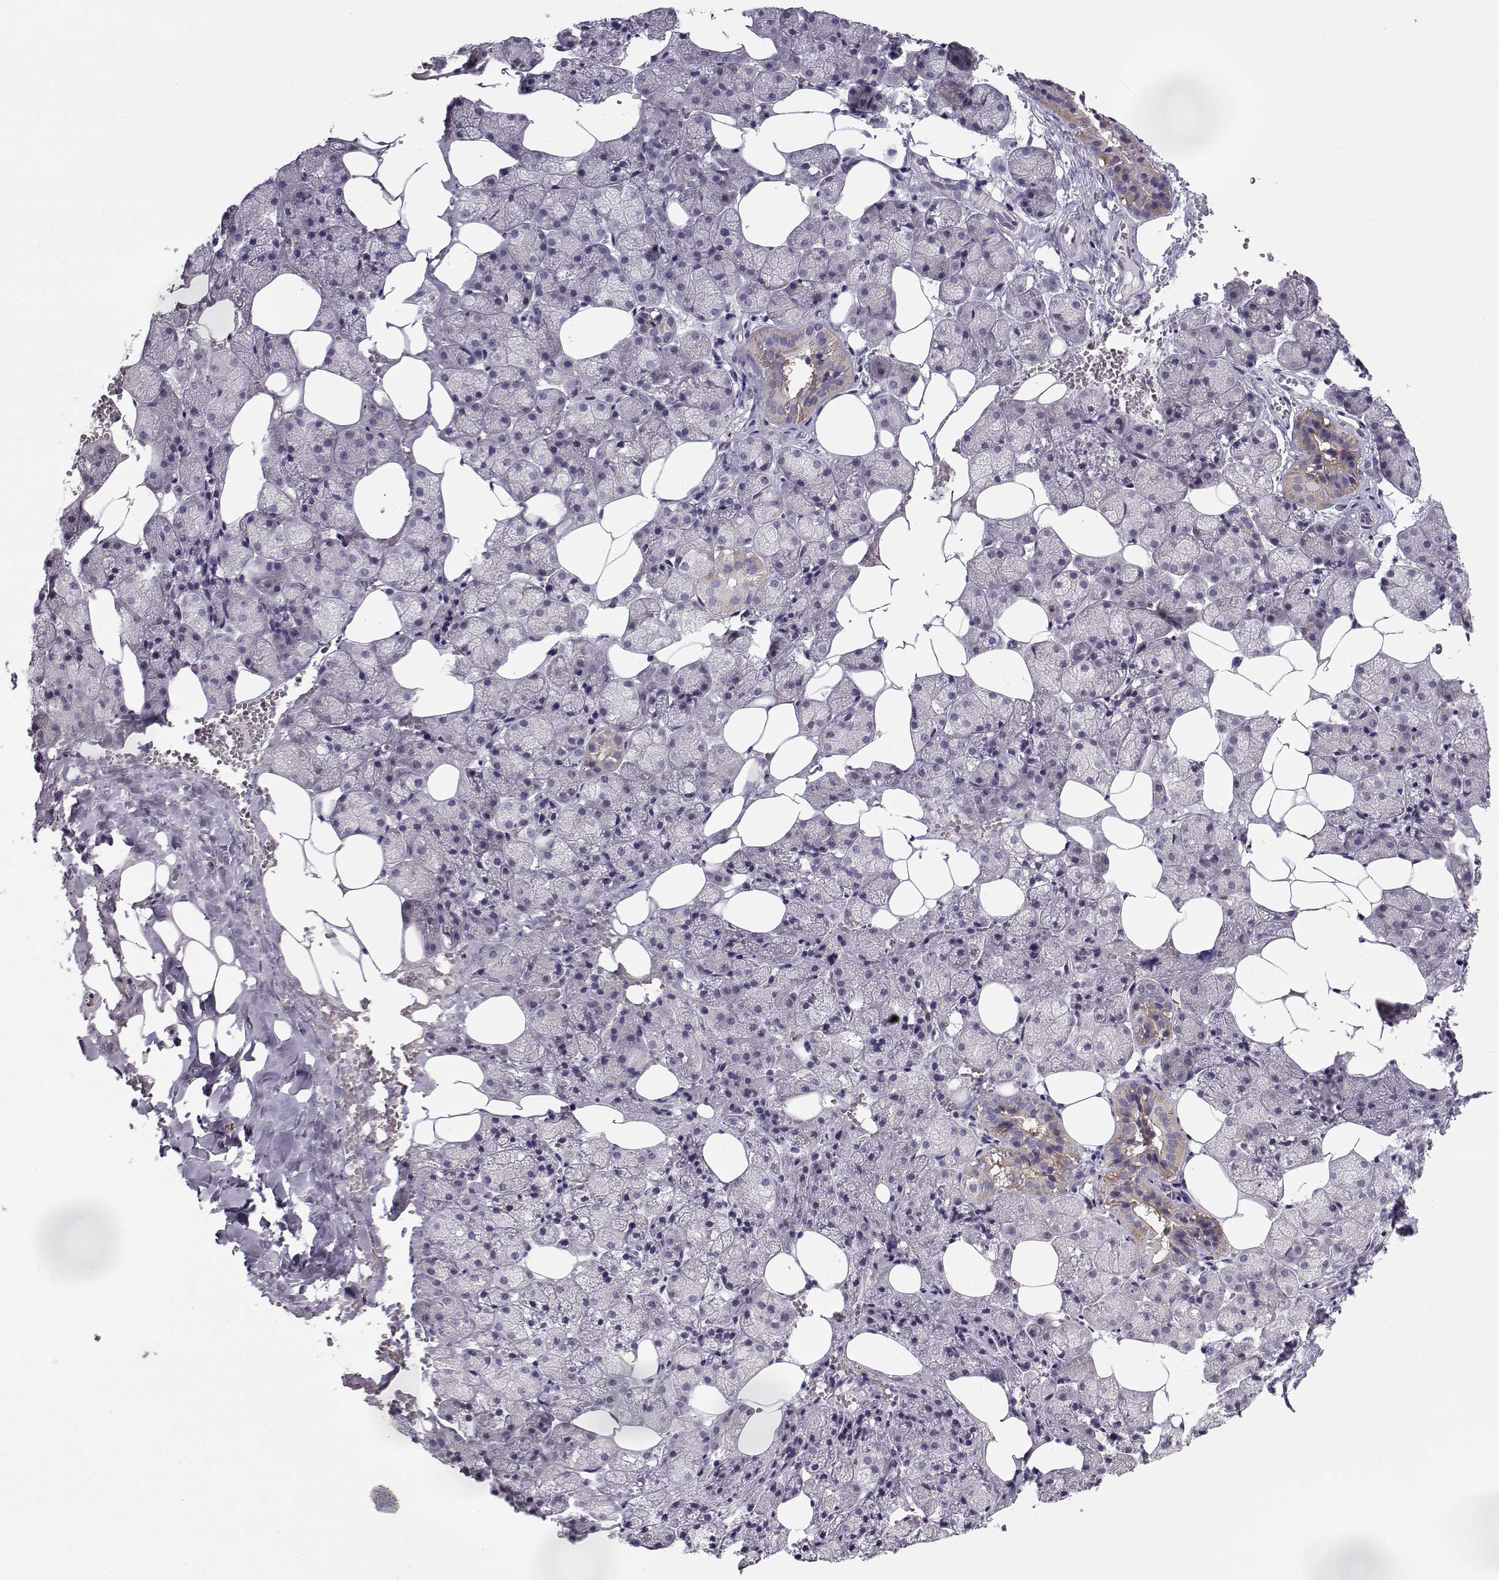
{"staining": {"intensity": "weak", "quantity": "<25%", "location": "cytoplasmic/membranous"}, "tissue": "salivary gland", "cell_type": "Glandular cells", "image_type": "normal", "snomed": [{"axis": "morphology", "description": "Normal tissue, NOS"}, {"axis": "topography", "description": "Salivary gland"}], "caption": "A high-resolution photomicrograph shows immunohistochemistry staining of normal salivary gland, which demonstrates no significant expression in glandular cells.", "gene": "KLF17", "patient": {"sex": "male", "age": 38}}